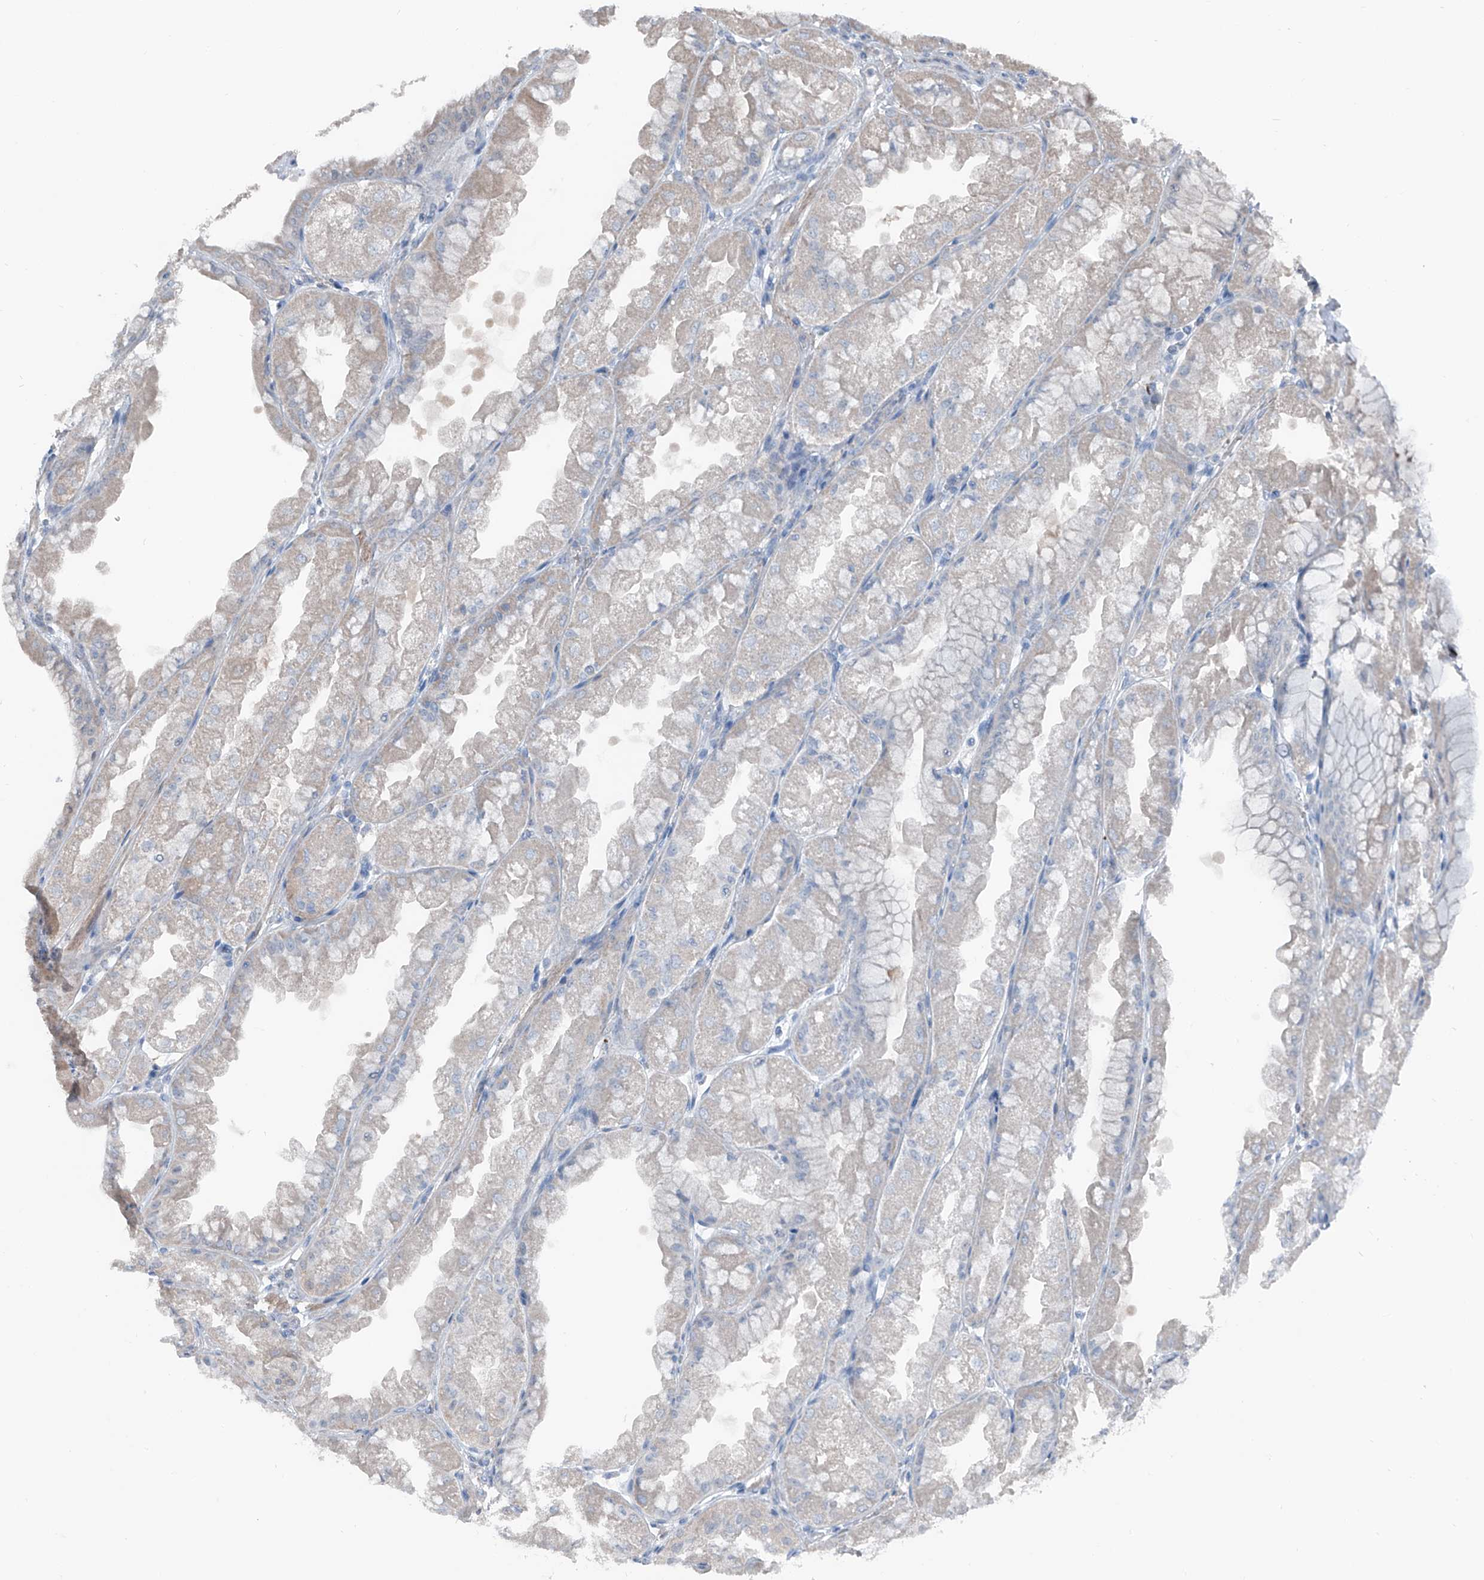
{"staining": {"intensity": "negative", "quantity": "none", "location": "none"}, "tissue": "stomach", "cell_type": "Glandular cells", "image_type": "normal", "snomed": [{"axis": "morphology", "description": "Normal tissue, NOS"}, {"axis": "topography", "description": "Stomach, upper"}], "caption": "Normal stomach was stained to show a protein in brown. There is no significant positivity in glandular cells.", "gene": "HSPB11", "patient": {"sex": "male", "age": 47}}